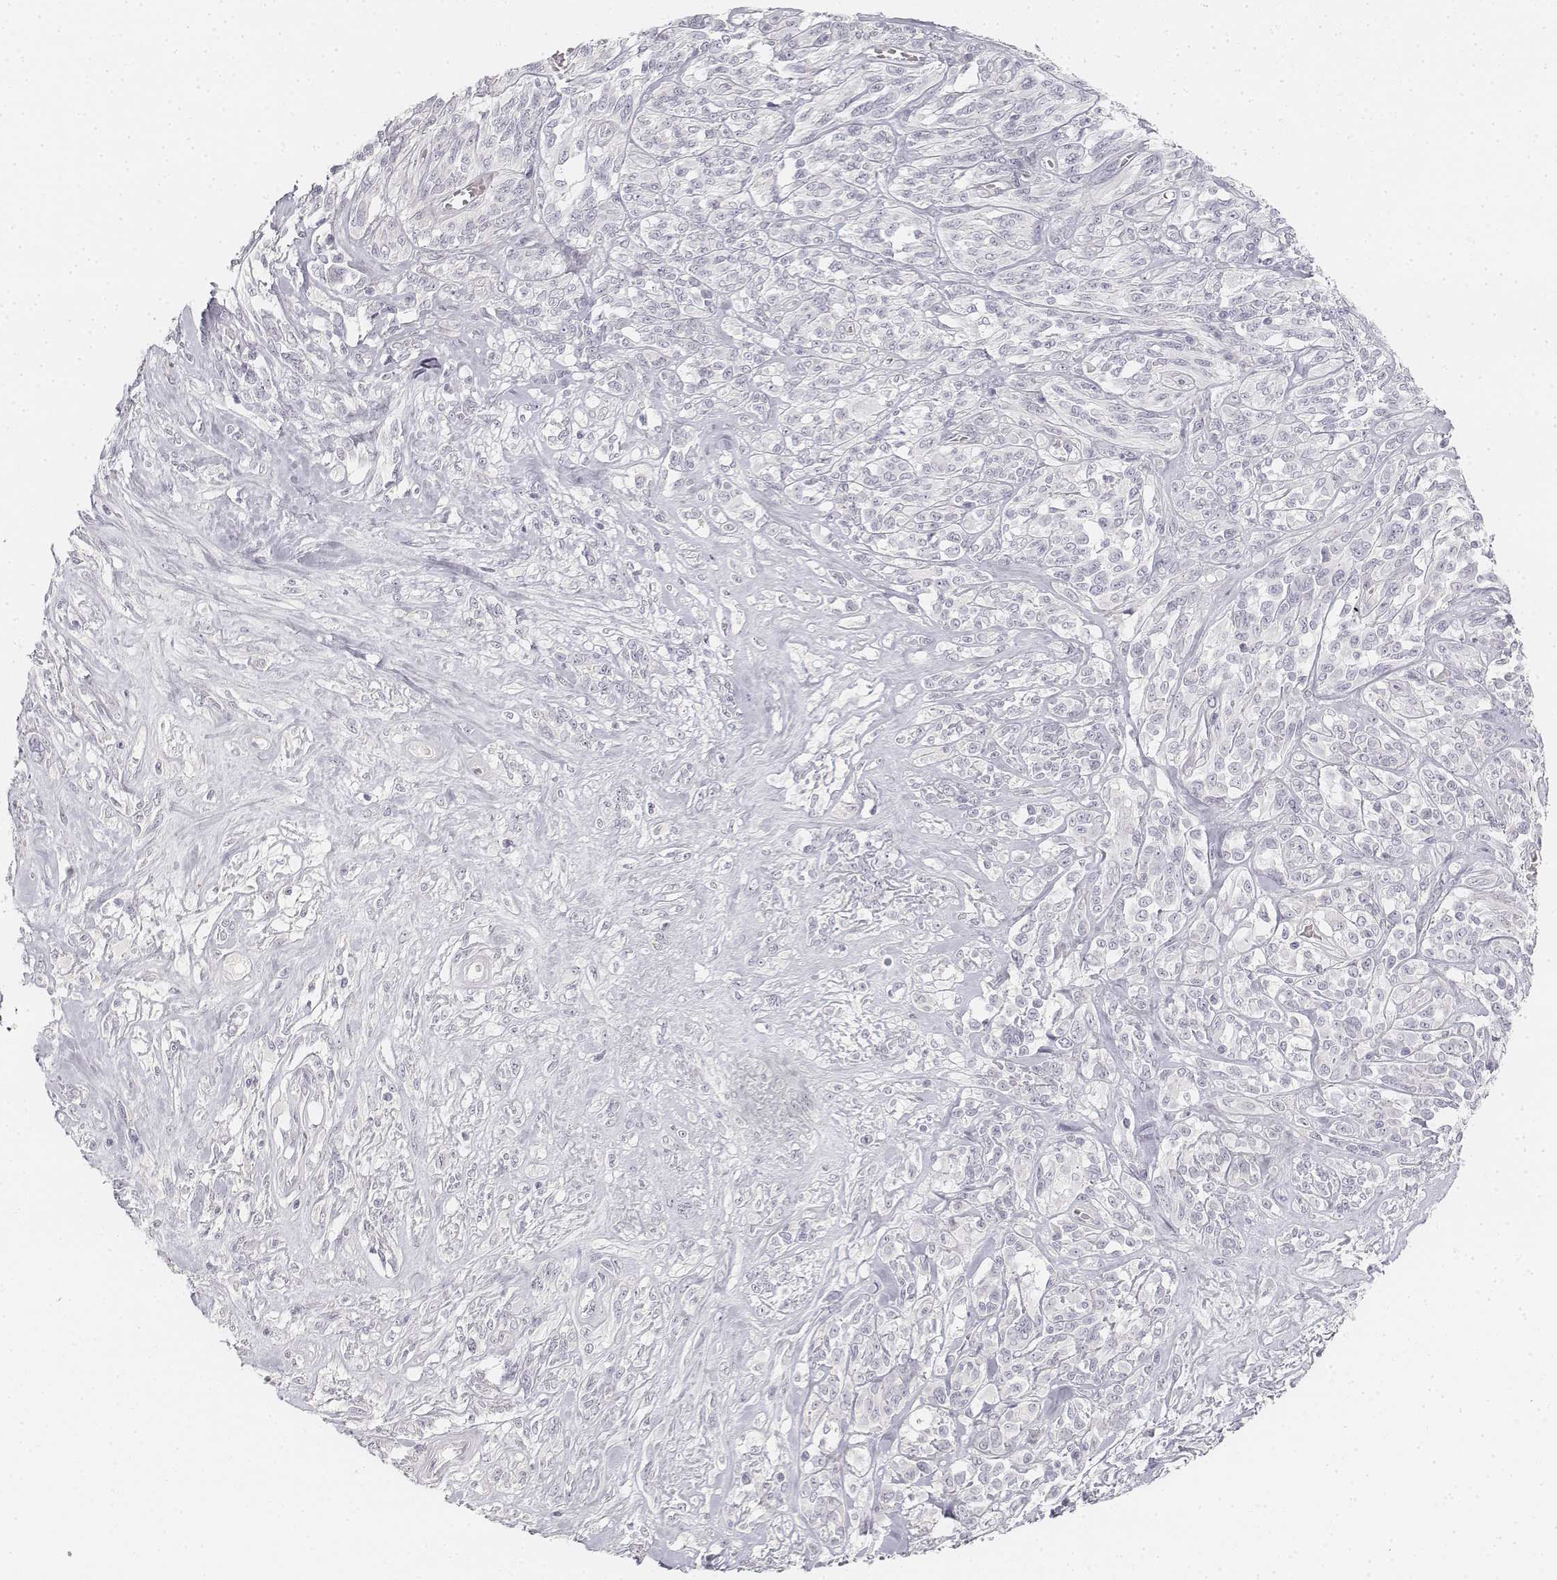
{"staining": {"intensity": "negative", "quantity": "none", "location": "none"}, "tissue": "melanoma", "cell_type": "Tumor cells", "image_type": "cancer", "snomed": [{"axis": "morphology", "description": "Malignant melanoma, NOS"}, {"axis": "topography", "description": "Skin"}], "caption": "Immunohistochemical staining of melanoma shows no significant positivity in tumor cells. (DAB (3,3'-diaminobenzidine) immunohistochemistry (IHC) visualized using brightfield microscopy, high magnification).", "gene": "DSG4", "patient": {"sex": "female", "age": 91}}